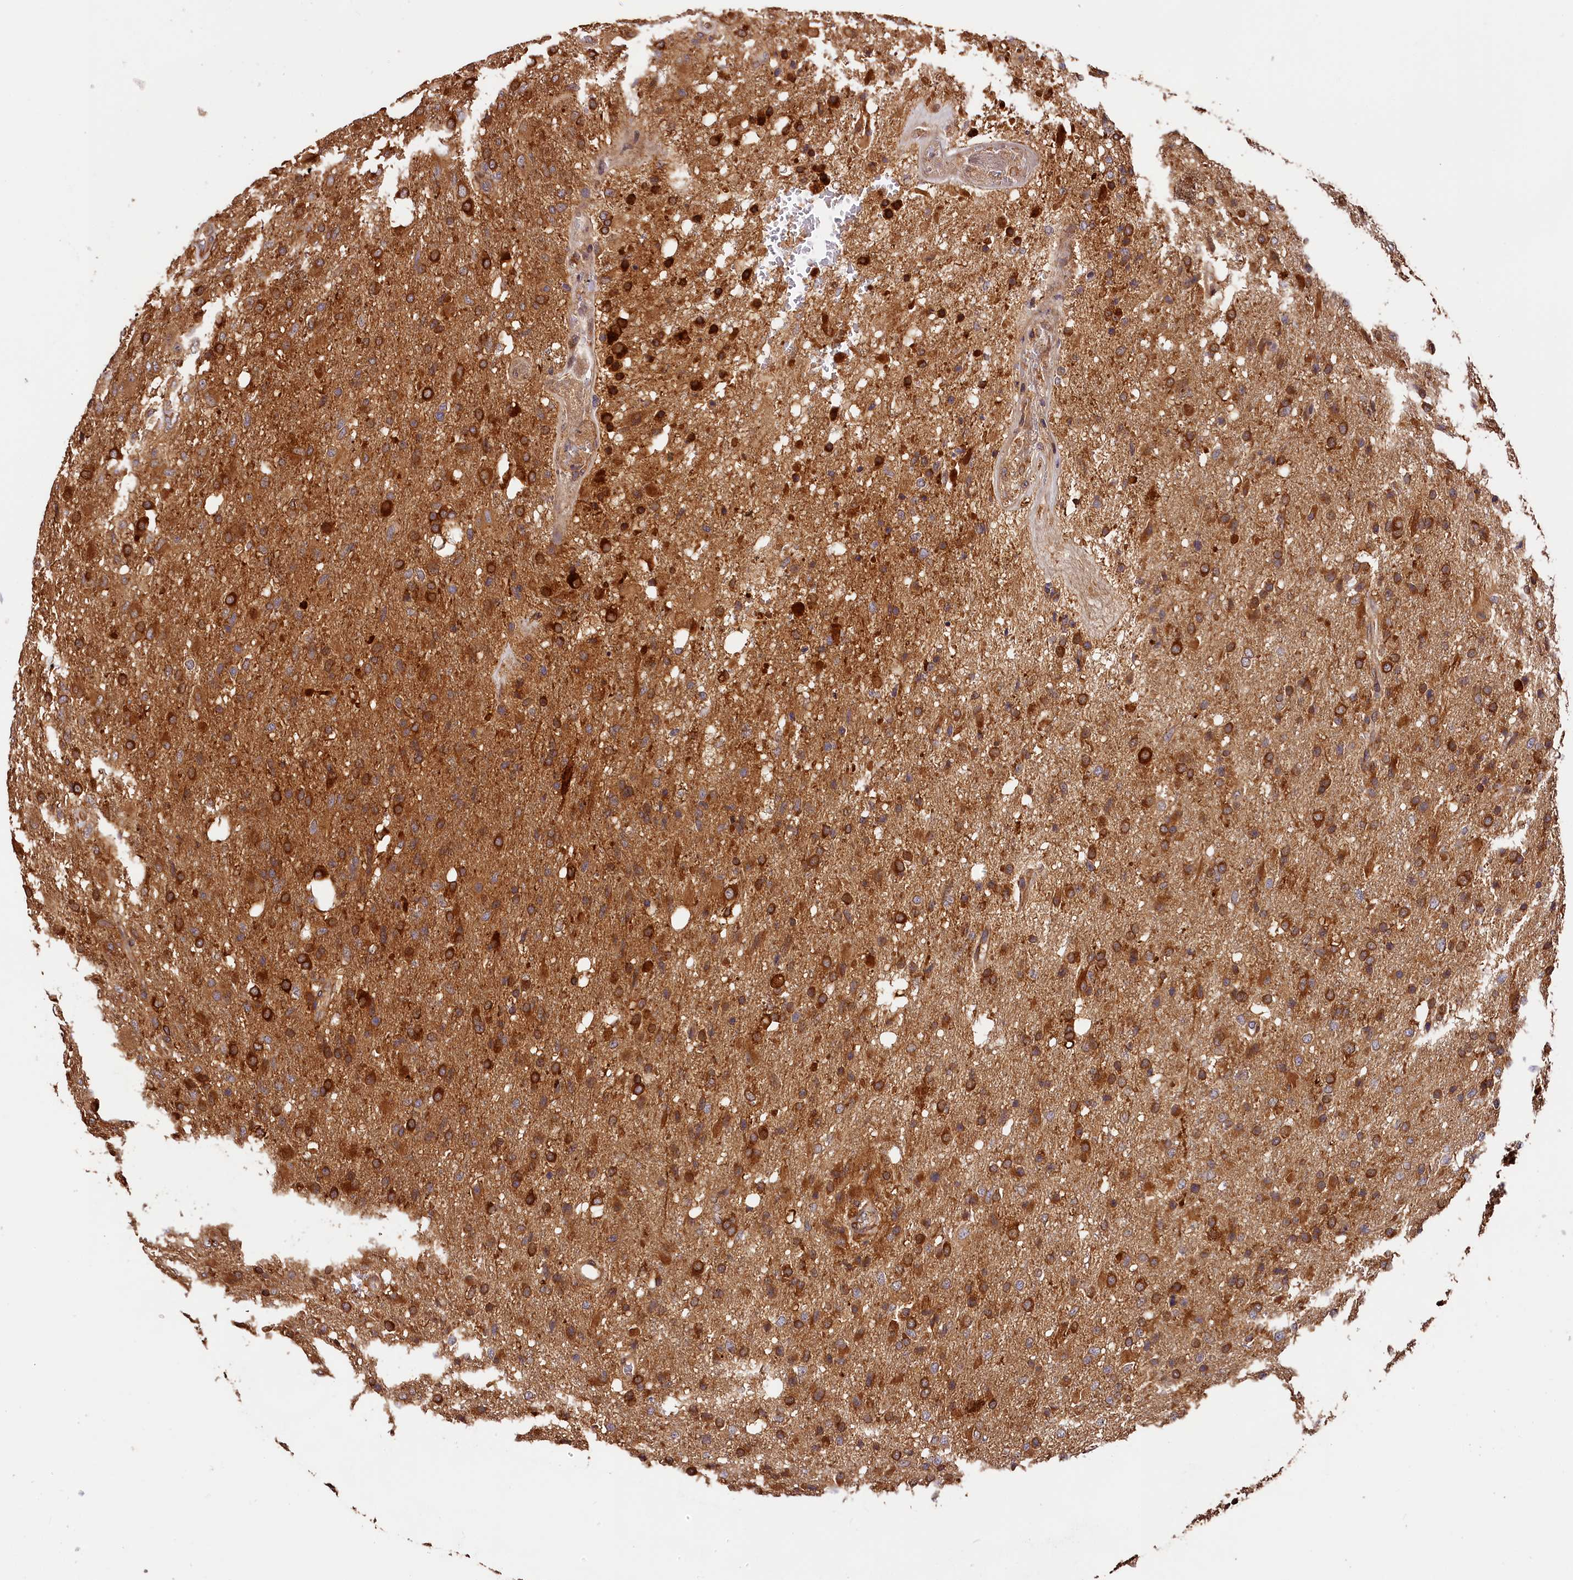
{"staining": {"intensity": "strong", "quantity": ">75%", "location": "cytoplasmic/membranous"}, "tissue": "glioma", "cell_type": "Tumor cells", "image_type": "cancer", "snomed": [{"axis": "morphology", "description": "Glioma, malignant, High grade"}, {"axis": "topography", "description": "Brain"}], "caption": "IHC photomicrograph of human malignant high-grade glioma stained for a protein (brown), which reveals high levels of strong cytoplasmic/membranous positivity in about >75% of tumor cells.", "gene": "HMOX2", "patient": {"sex": "female", "age": 74}}